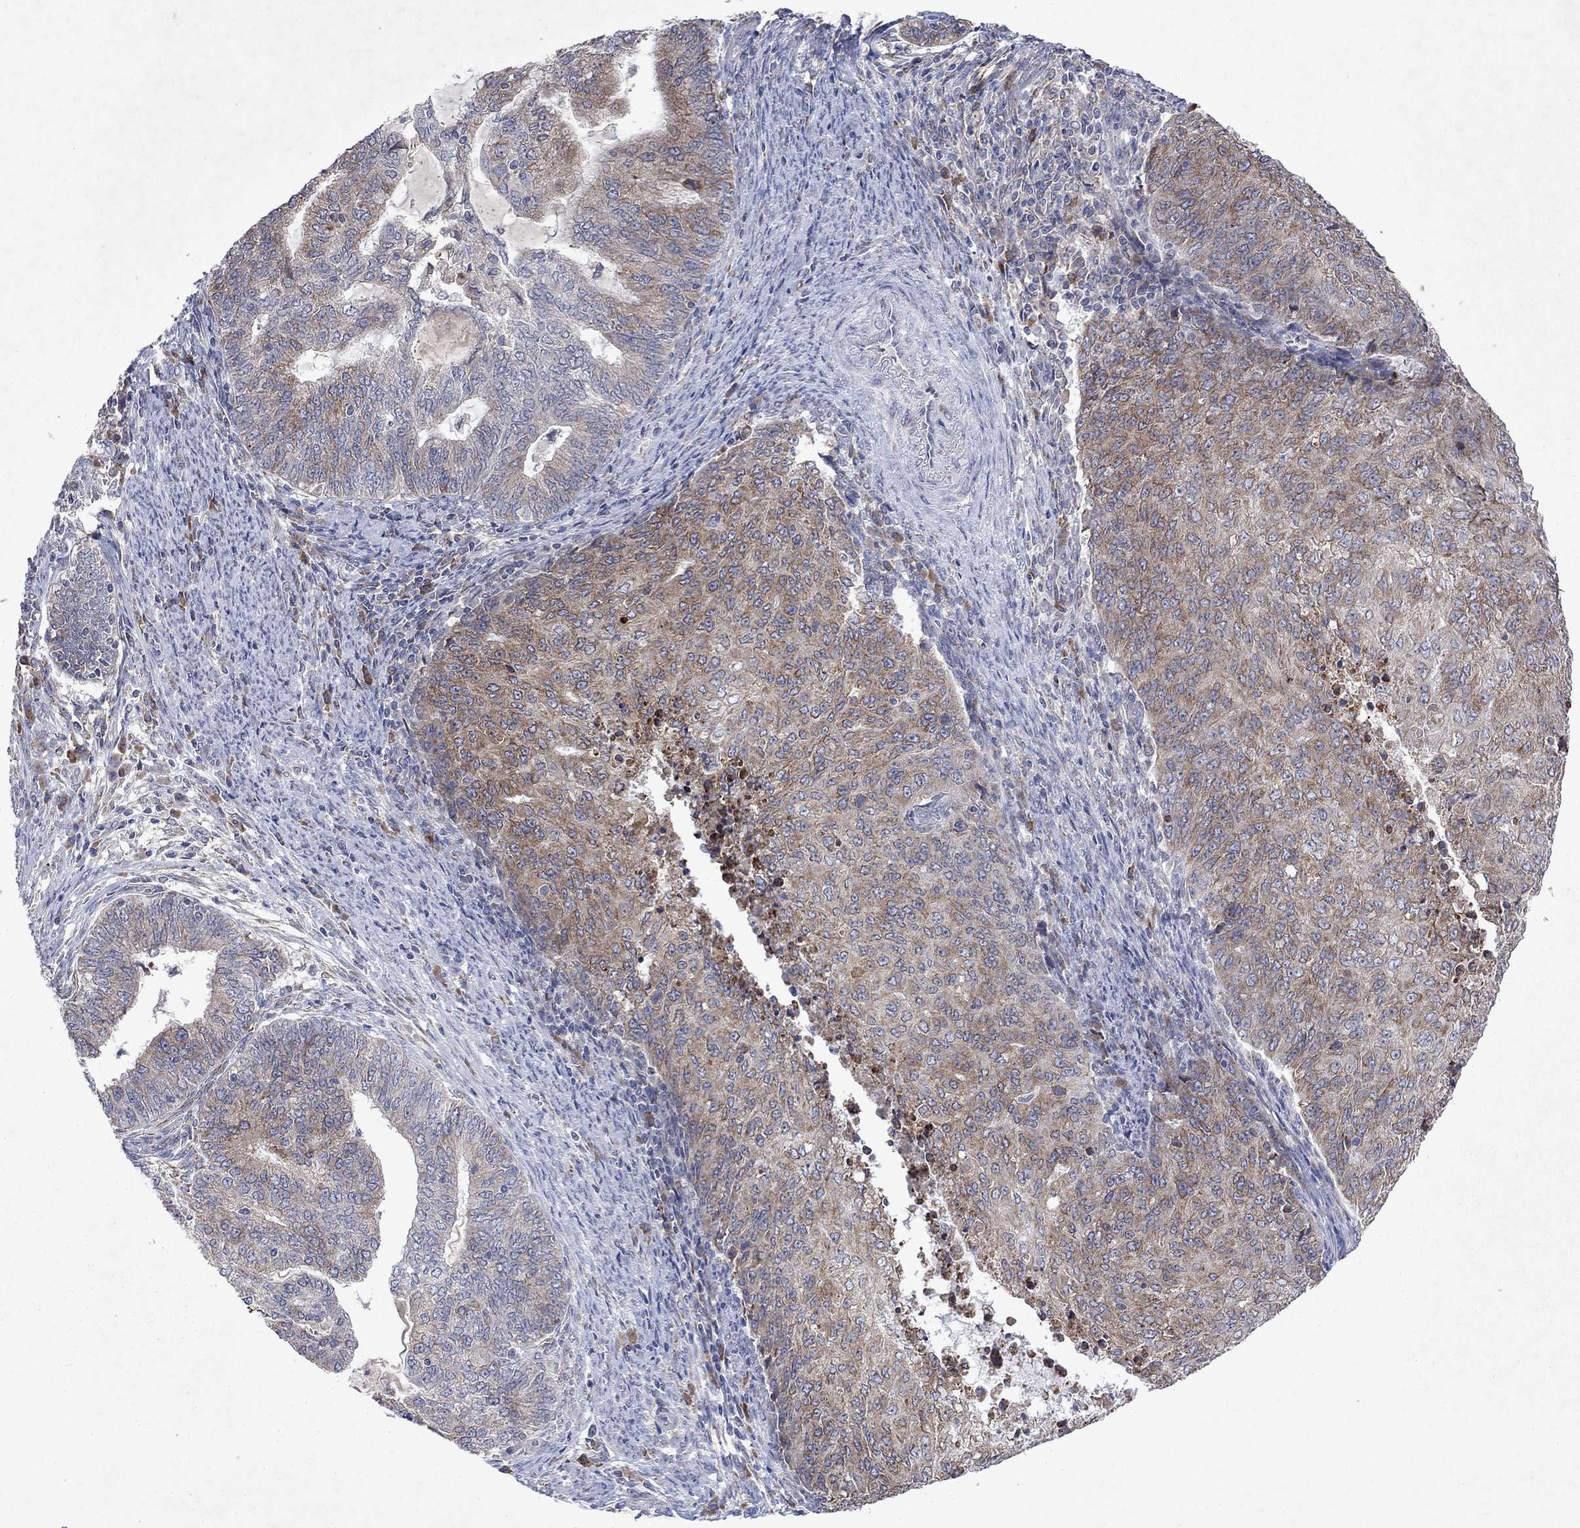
{"staining": {"intensity": "moderate", "quantity": "25%-75%", "location": "cytoplasmic/membranous"}, "tissue": "endometrial cancer", "cell_type": "Tumor cells", "image_type": "cancer", "snomed": [{"axis": "morphology", "description": "Adenocarcinoma, NOS"}, {"axis": "topography", "description": "Endometrium"}], "caption": "Brown immunohistochemical staining in endometrial cancer (adenocarcinoma) reveals moderate cytoplasmic/membranous staining in about 25%-75% of tumor cells.", "gene": "TMEM97", "patient": {"sex": "female", "age": 82}}